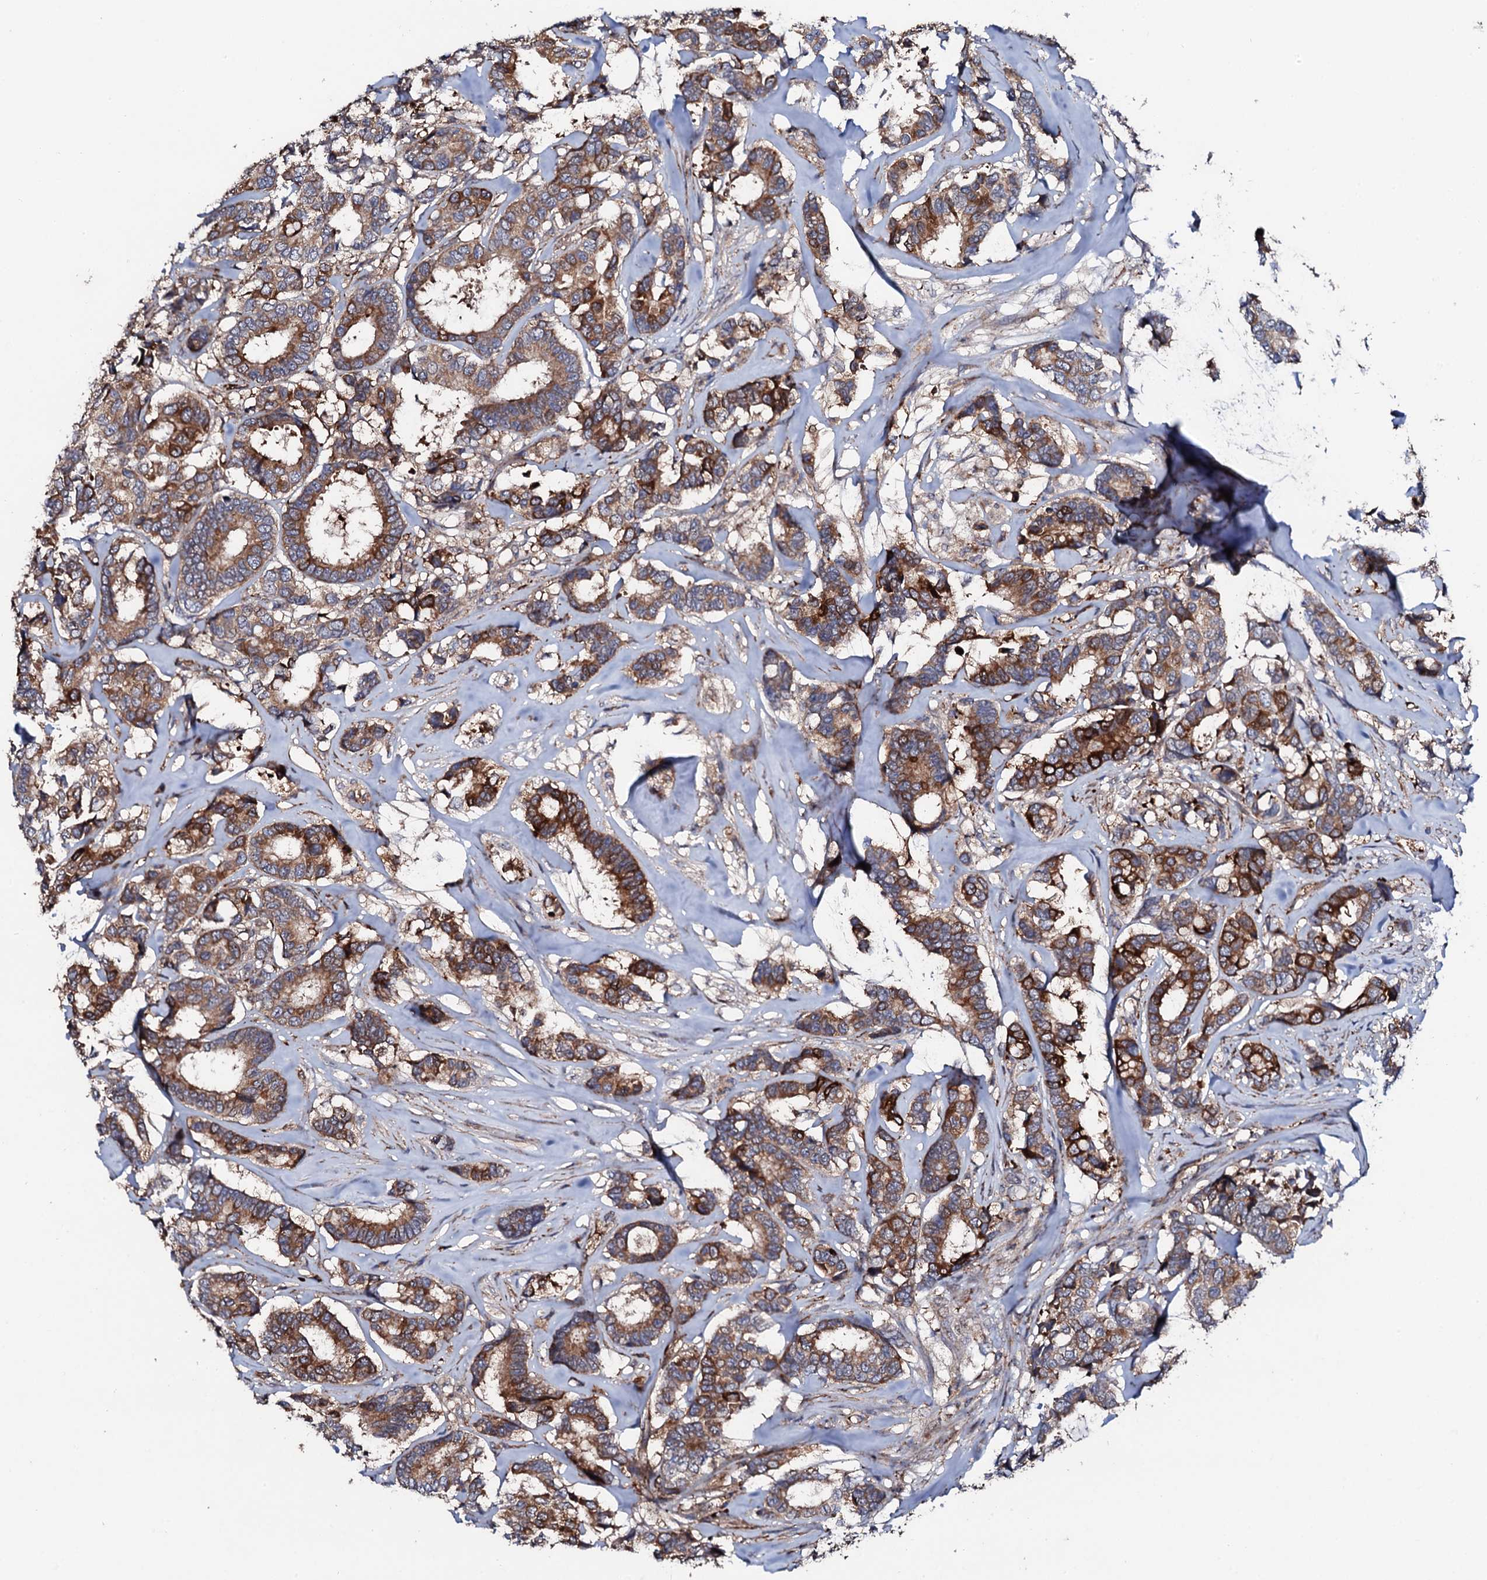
{"staining": {"intensity": "strong", "quantity": ">75%", "location": "cytoplasmic/membranous"}, "tissue": "breast cancer", "cell_type": "Tumor cells", "image_type": "cancer", "snomed": [{"axis": "morphology", "description": "Duct carcinoma"}, {"axis": "topography", "description": "Breast"}], "caption": "Infiltrating ductal carcinoma (breast) stained with IHC demonstrates strong cytoplasmic/membranous staining in about >75% of tumor cells.", "gene": "GTPBP4", "patient": {"sex": "female", "age": 87}}